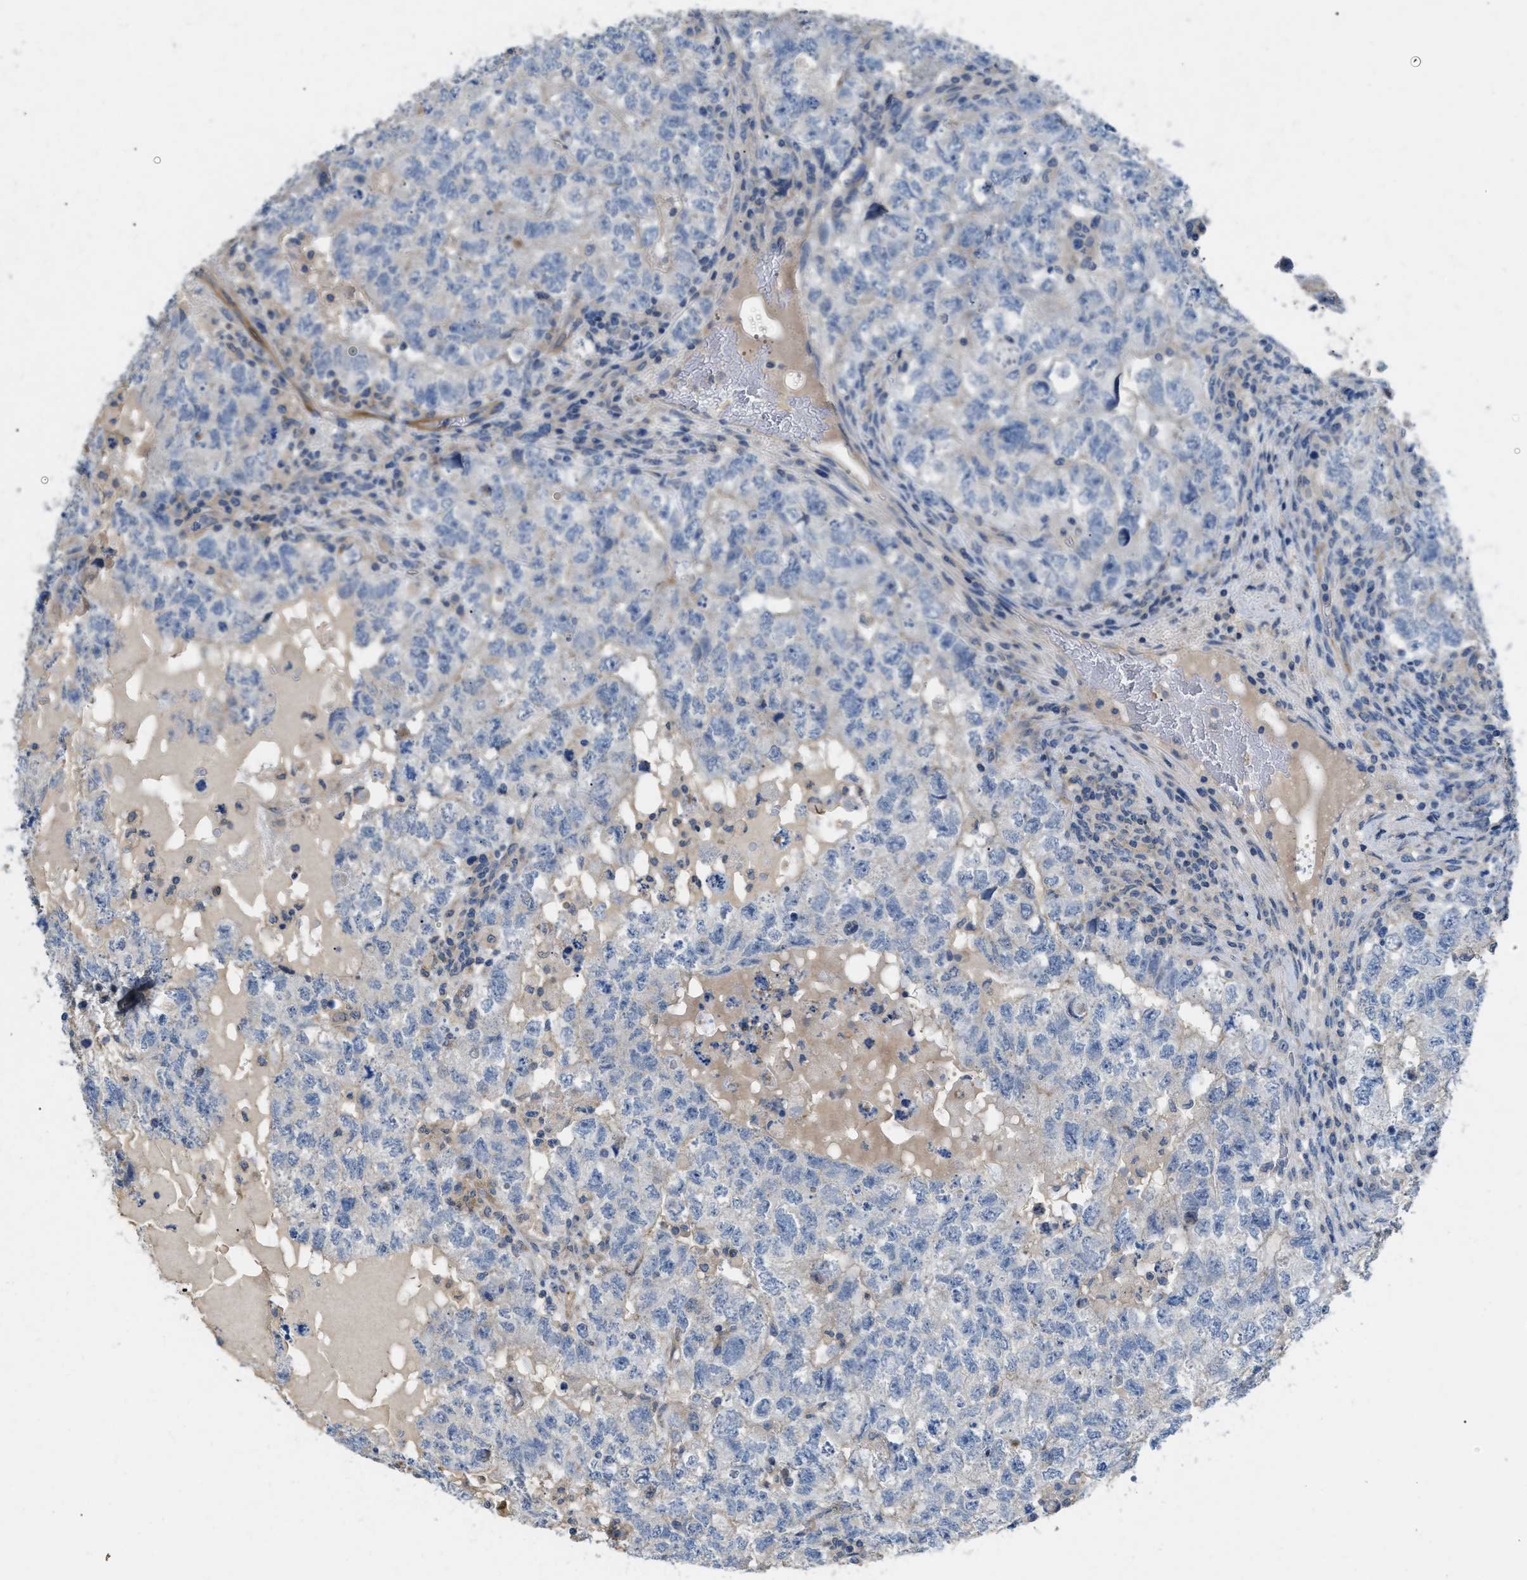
{"staining": {"intensity": "negative", "quantity": "none", "location": "none"}, "tissue": "testis cancer", "cell_type": "Tumor cells", "image_type": "cancer", "snomed": [{"axis": "morphology", "description": "Carcinoma, Embryonal, NOS"}, {"axis": "topography", "description": "Testis"}], "caption": "This is a micrograph of immunohistochemistry staining of embryonal carcinoma (testis), which shows no staining in tumor cells.", "gene": "DHX58", "patient": {"sex": "male", "age": 36}}